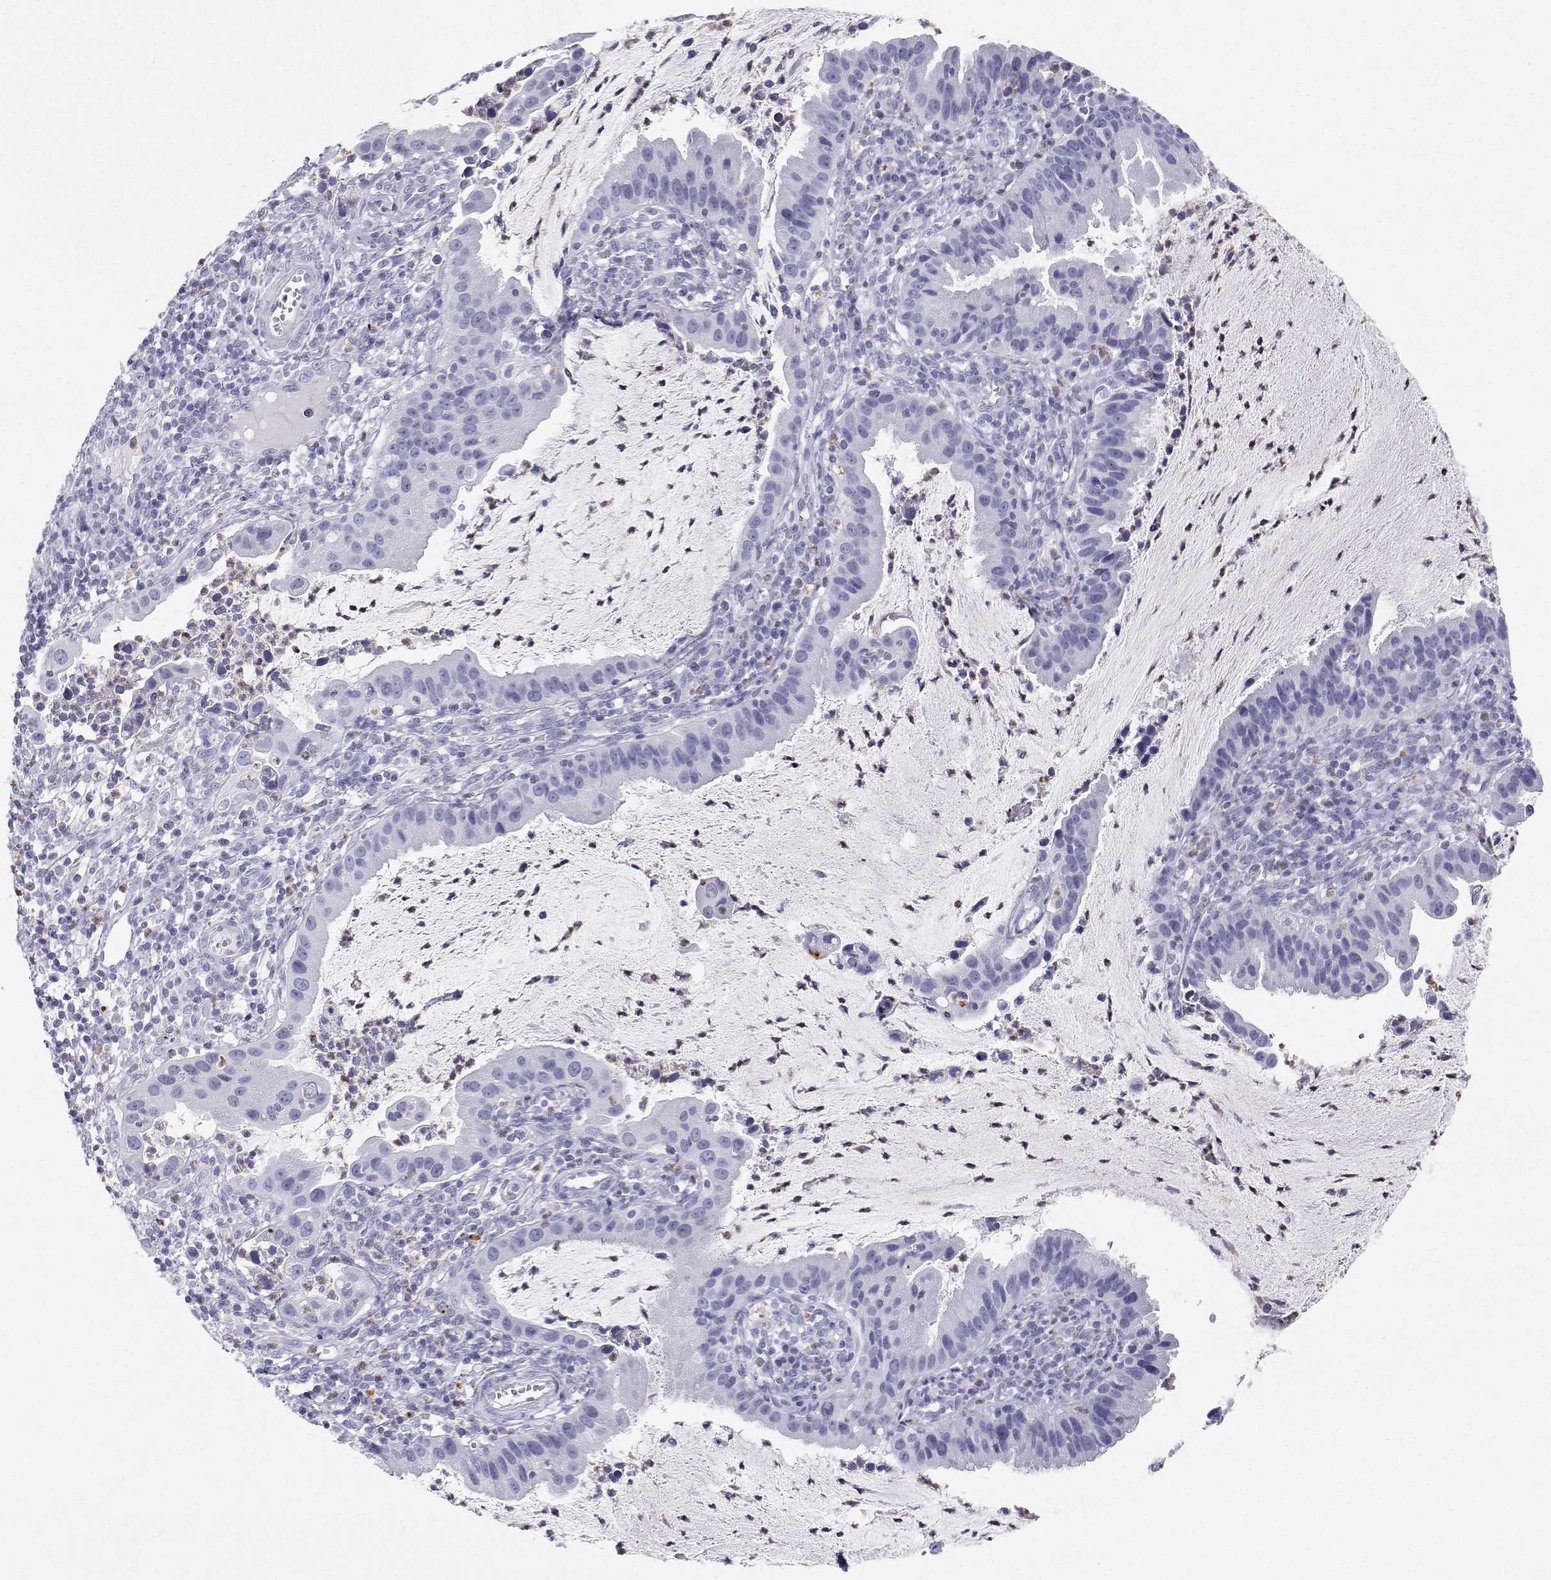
{"staining": {"intensity": "negative", "quantity": "none", "location": "none"}, "tissue": "cervical cancer", "cell_type": "Tumor cells", "image_type": "cancer", "snomed": [{"axis": "morphology", "description": "Adenocarcinoma, NOS"}, {"axis": "topography", "description": "Cervix"}], "caption": "Human adenocarcinoma (cervical) stained for a protein using IHC demonstrates no staining in tumor cells.", "gene": "SFTPB", "patient": {"sex": "female", "age": 34}}